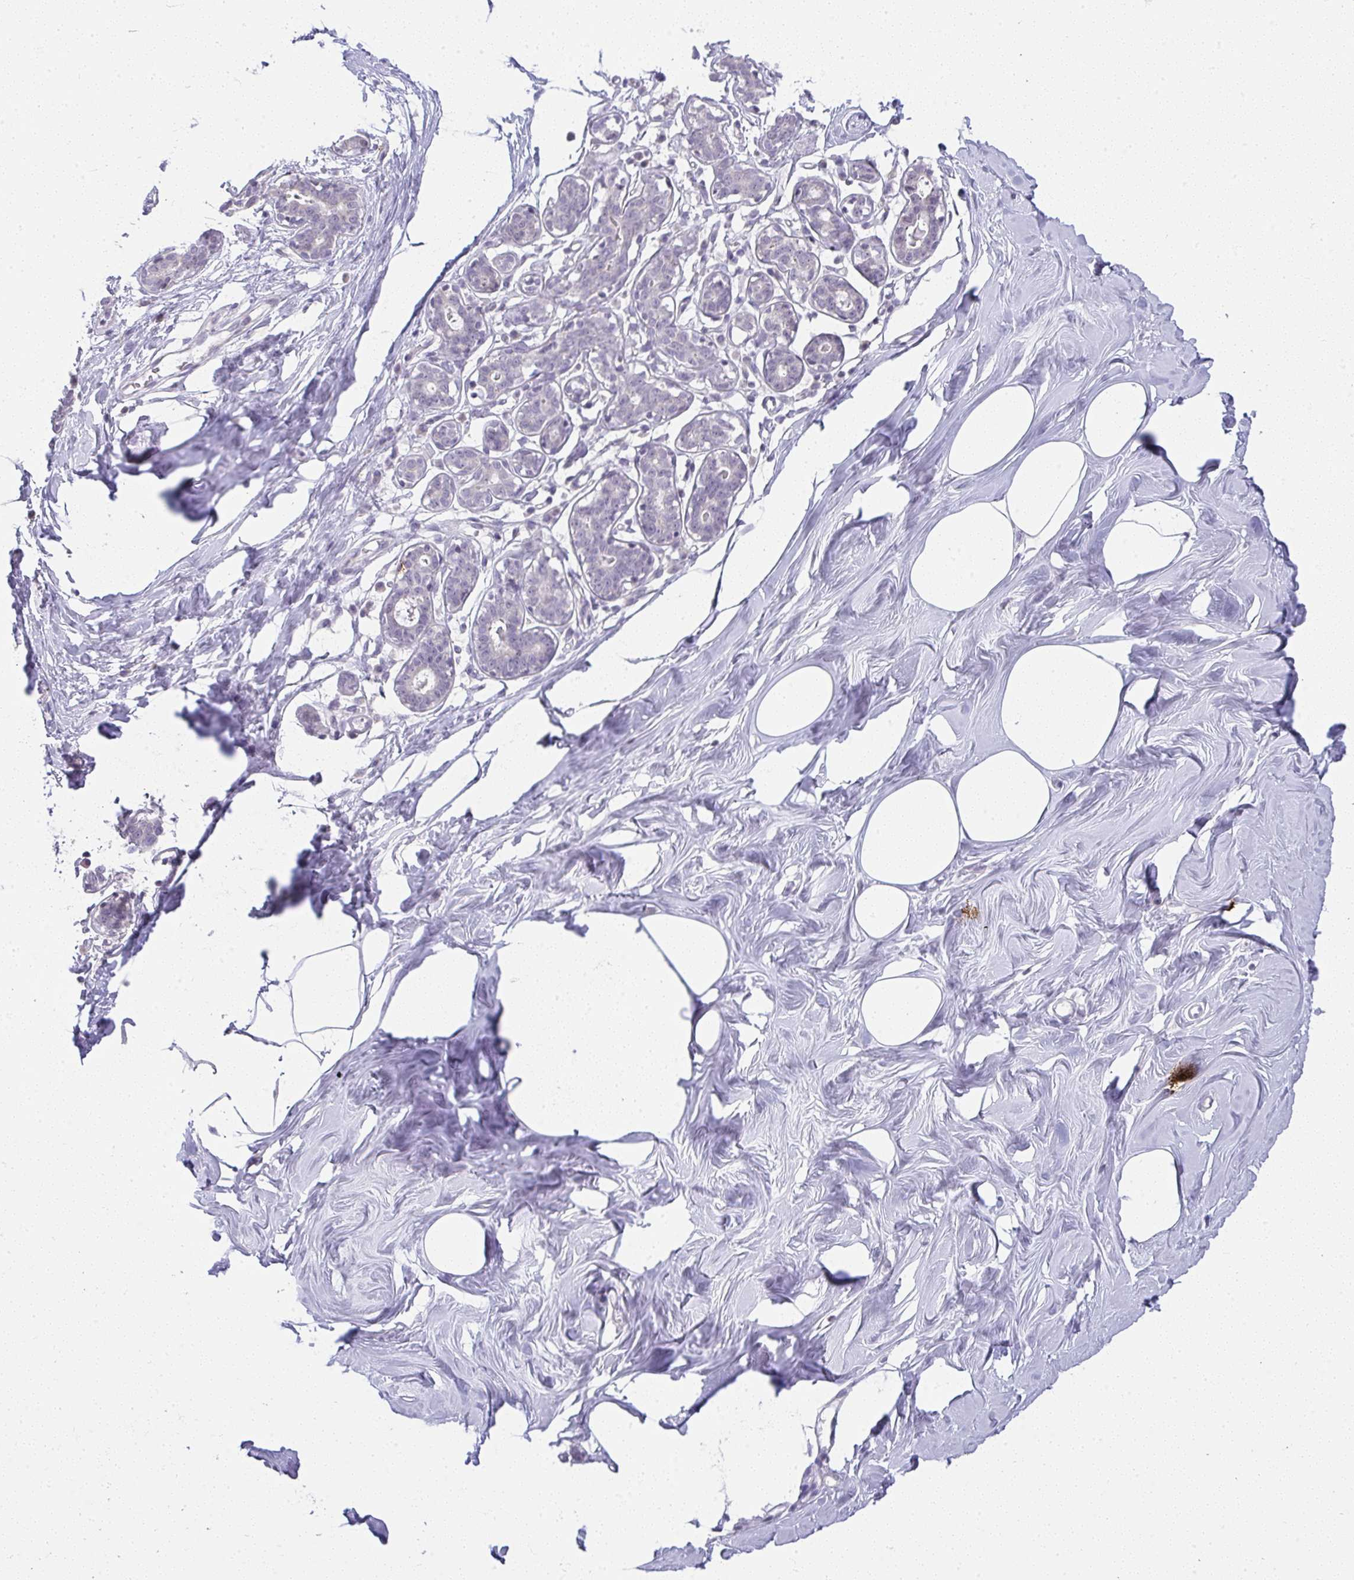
{"staining": {"intensity": "negative", "quantity": "none", "location": "none"}, "tissue": "breast", "cell_type": "Adipocytes", "image_type": "normal", "snomed": [{"axis": "morphology", "description": "Normal tissue, NOS"}, {"axis": "topography", "description": "Breast"}], "caption": "Adipocytes show no significant expression in benign breast.", "gene": "CACNA1S", "patient": {"sex": "female", "age": 27}}